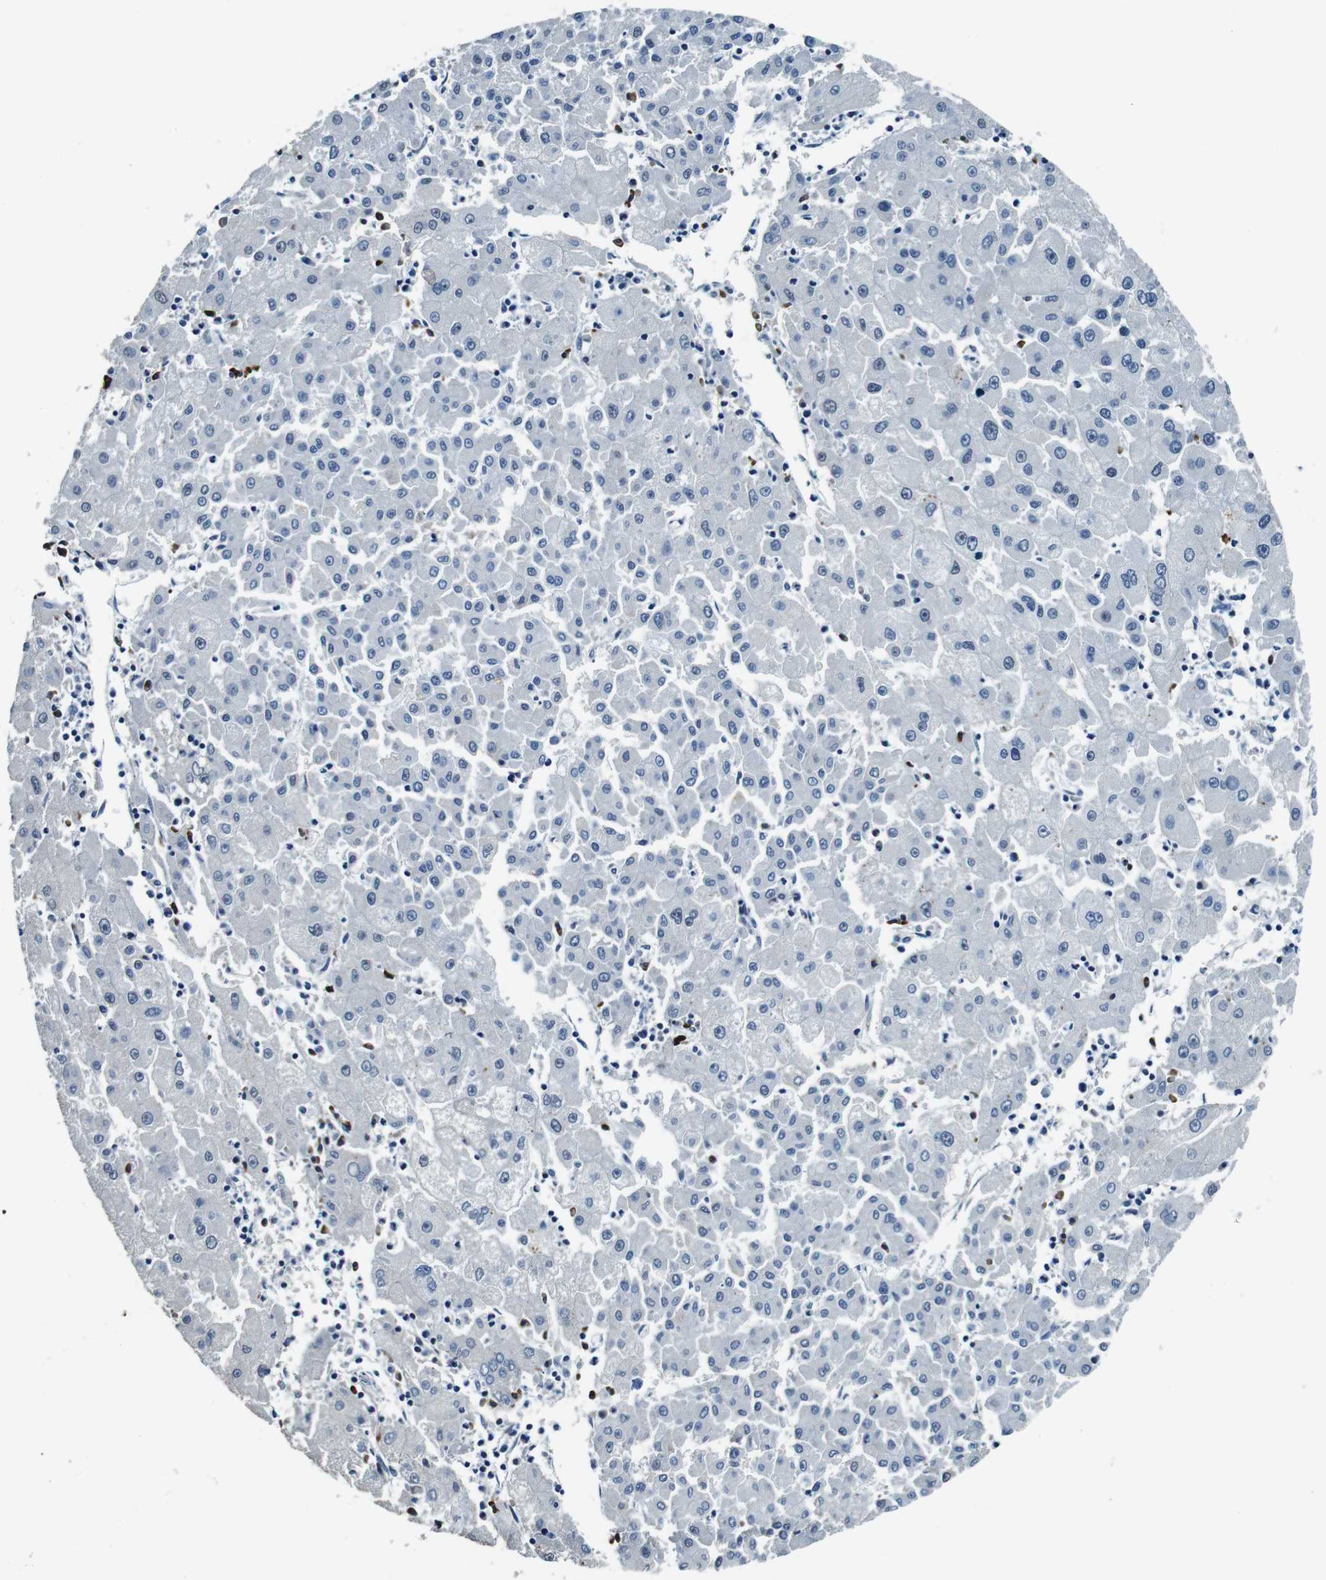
{"staining": {"intensity": "negative", "quantity": "none", "location": "none"}, "tissue": "liver cancer", "cell_type": "Tumor cells", "image_type": "cancer", "snomed": [{"axis": "morphology", "description": "Carcinoma, Hepatocellular, NOS"}, {"axis": "topography", "description": "Liver"}], "caption": "This is an immunohistochemistry photomicrograph of liver hepatocellular carcinoma. There is no staining in tumor cells.", "gene": "GJE1", "patient": {"sex": "male", "age": 72}}